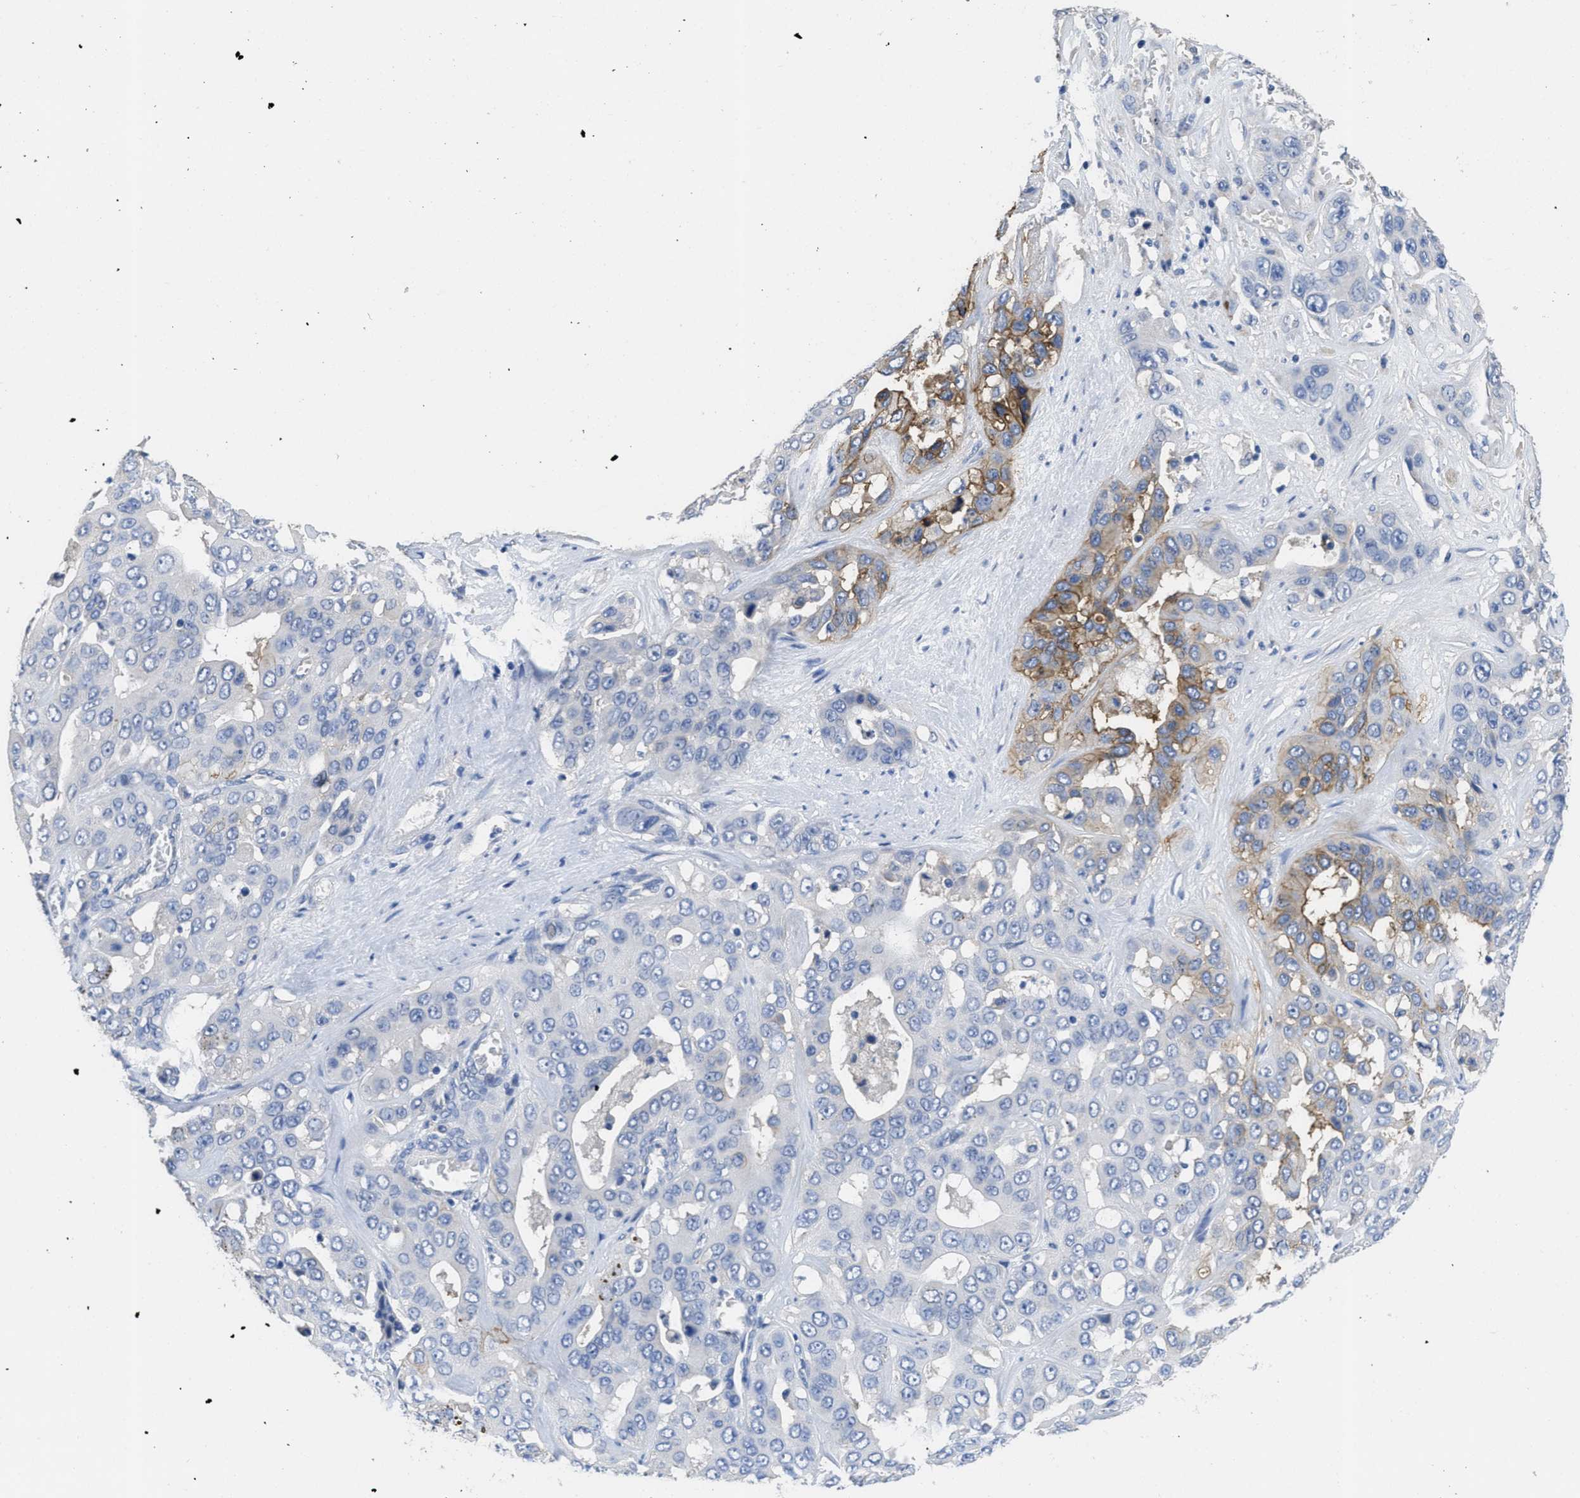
{"staining": {"intensity": "moderate", "quantity": "<25%", "location": "cytoplasmic/membranous"}, "tissue": "liver cancer", "cell_type": "Tumor cells", "image_type": "cancer", "snomed": [{"axis": "morphology", "description": "Cholangiocarcinoma"}, {"axis": "topography", "description": "Liver"}], "caption": "Protein staining of liver cancer tissue displays moderate cytoplasmic/membranous staining in approximately <25% of tumor cells.", "gene": "CA9", "patient": {"sex": "female", "age": 52}}